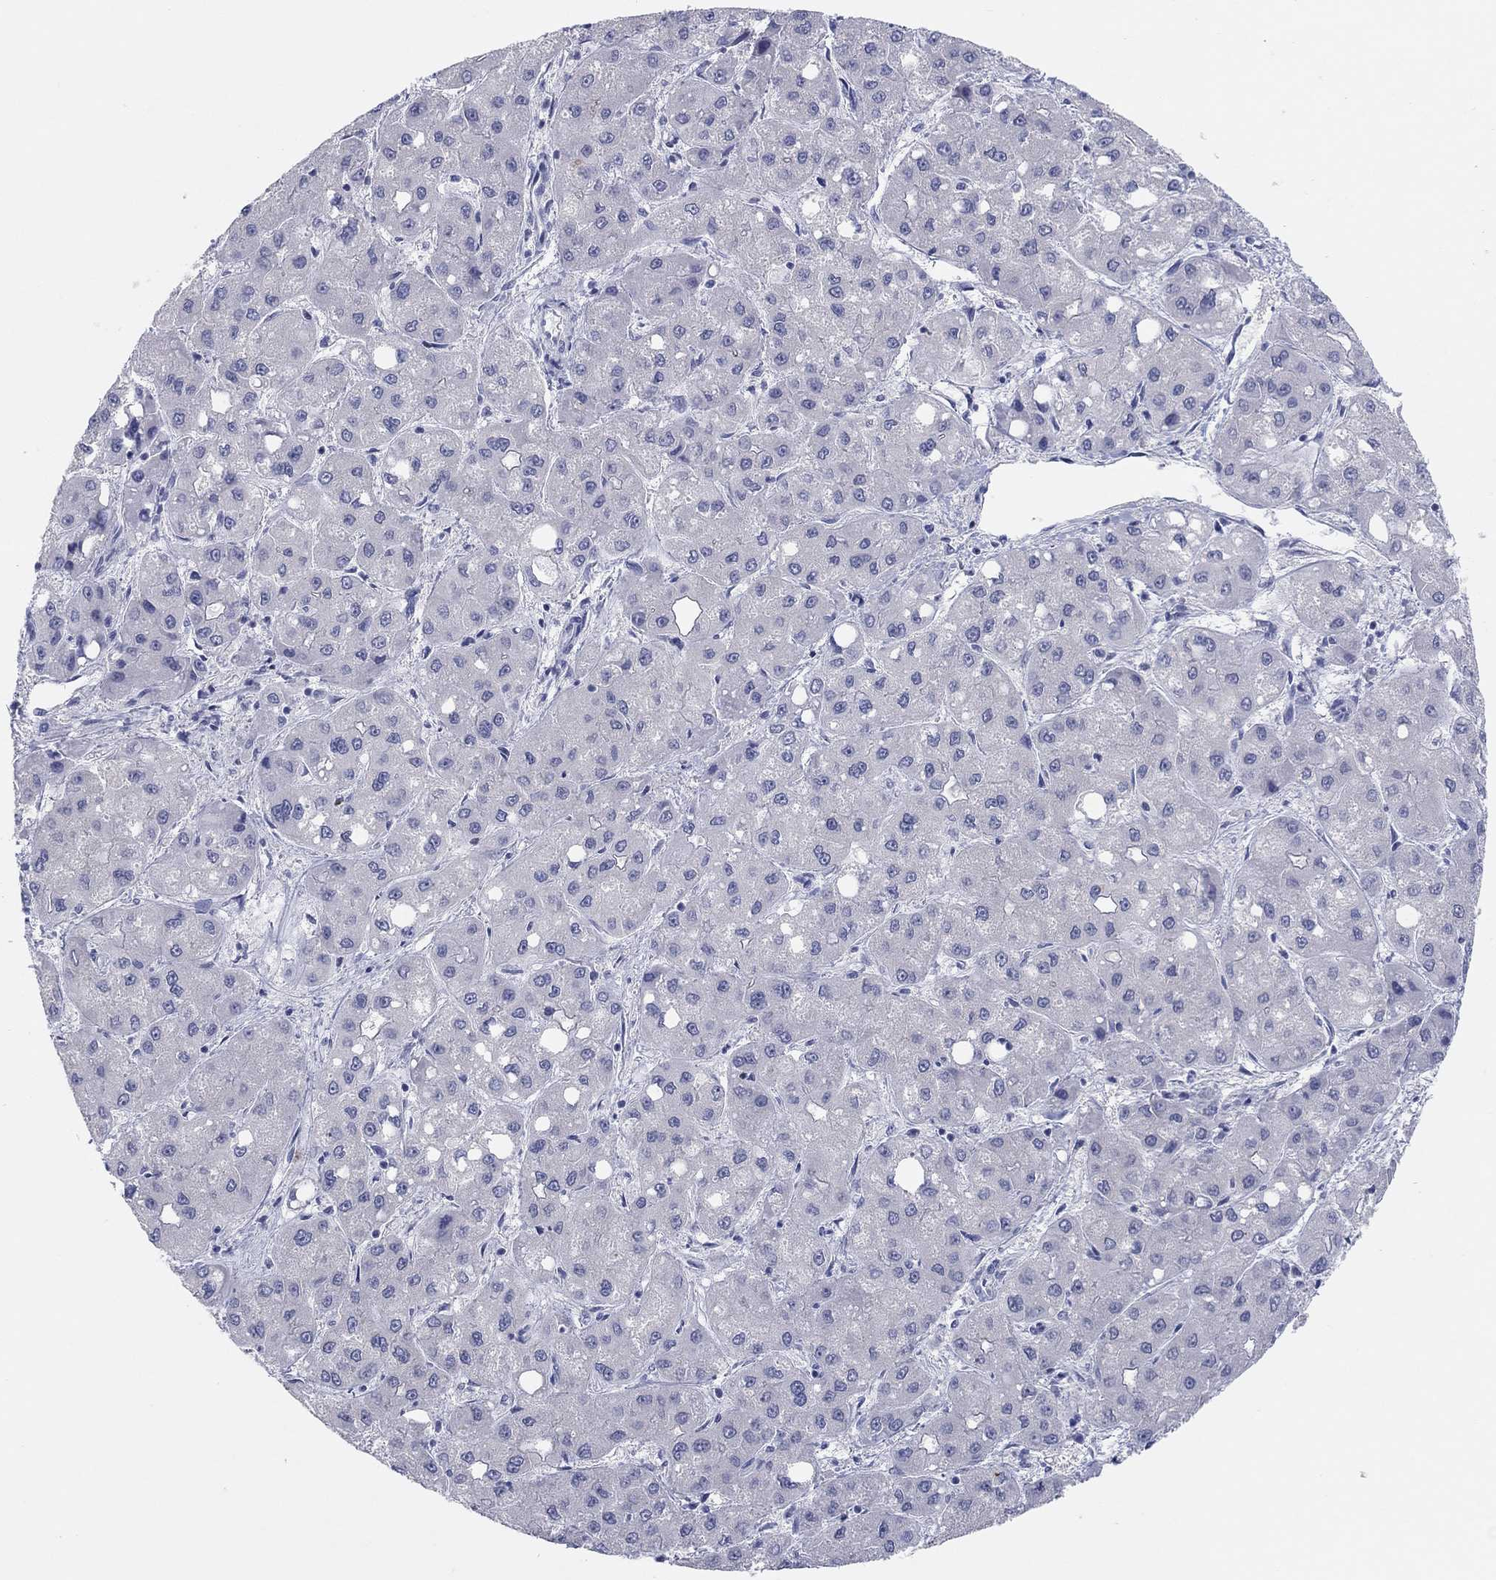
{"staining": {"intensity": "negative", "quantity": "none", "location": "none"}, "tissue": "liver cancer", "cell_type": "Tumor cells", "image_type": "cancer", "snomed": [{"axis": "morphology", "description": "Carcinoma, Hepatocellular, NOS"}, {"axis": "topography", "description": "Liver"}], "caption": "IHC micrograph of neoplastic tissue: human liver cancer (hepatocellular carcinoma) stained with DAB (3,3'-diaminobenzidine) shows no significant protein positivity in tumor cells.", "gene": "CPNE6", "patient": {"sex": "male", "age": 73}}